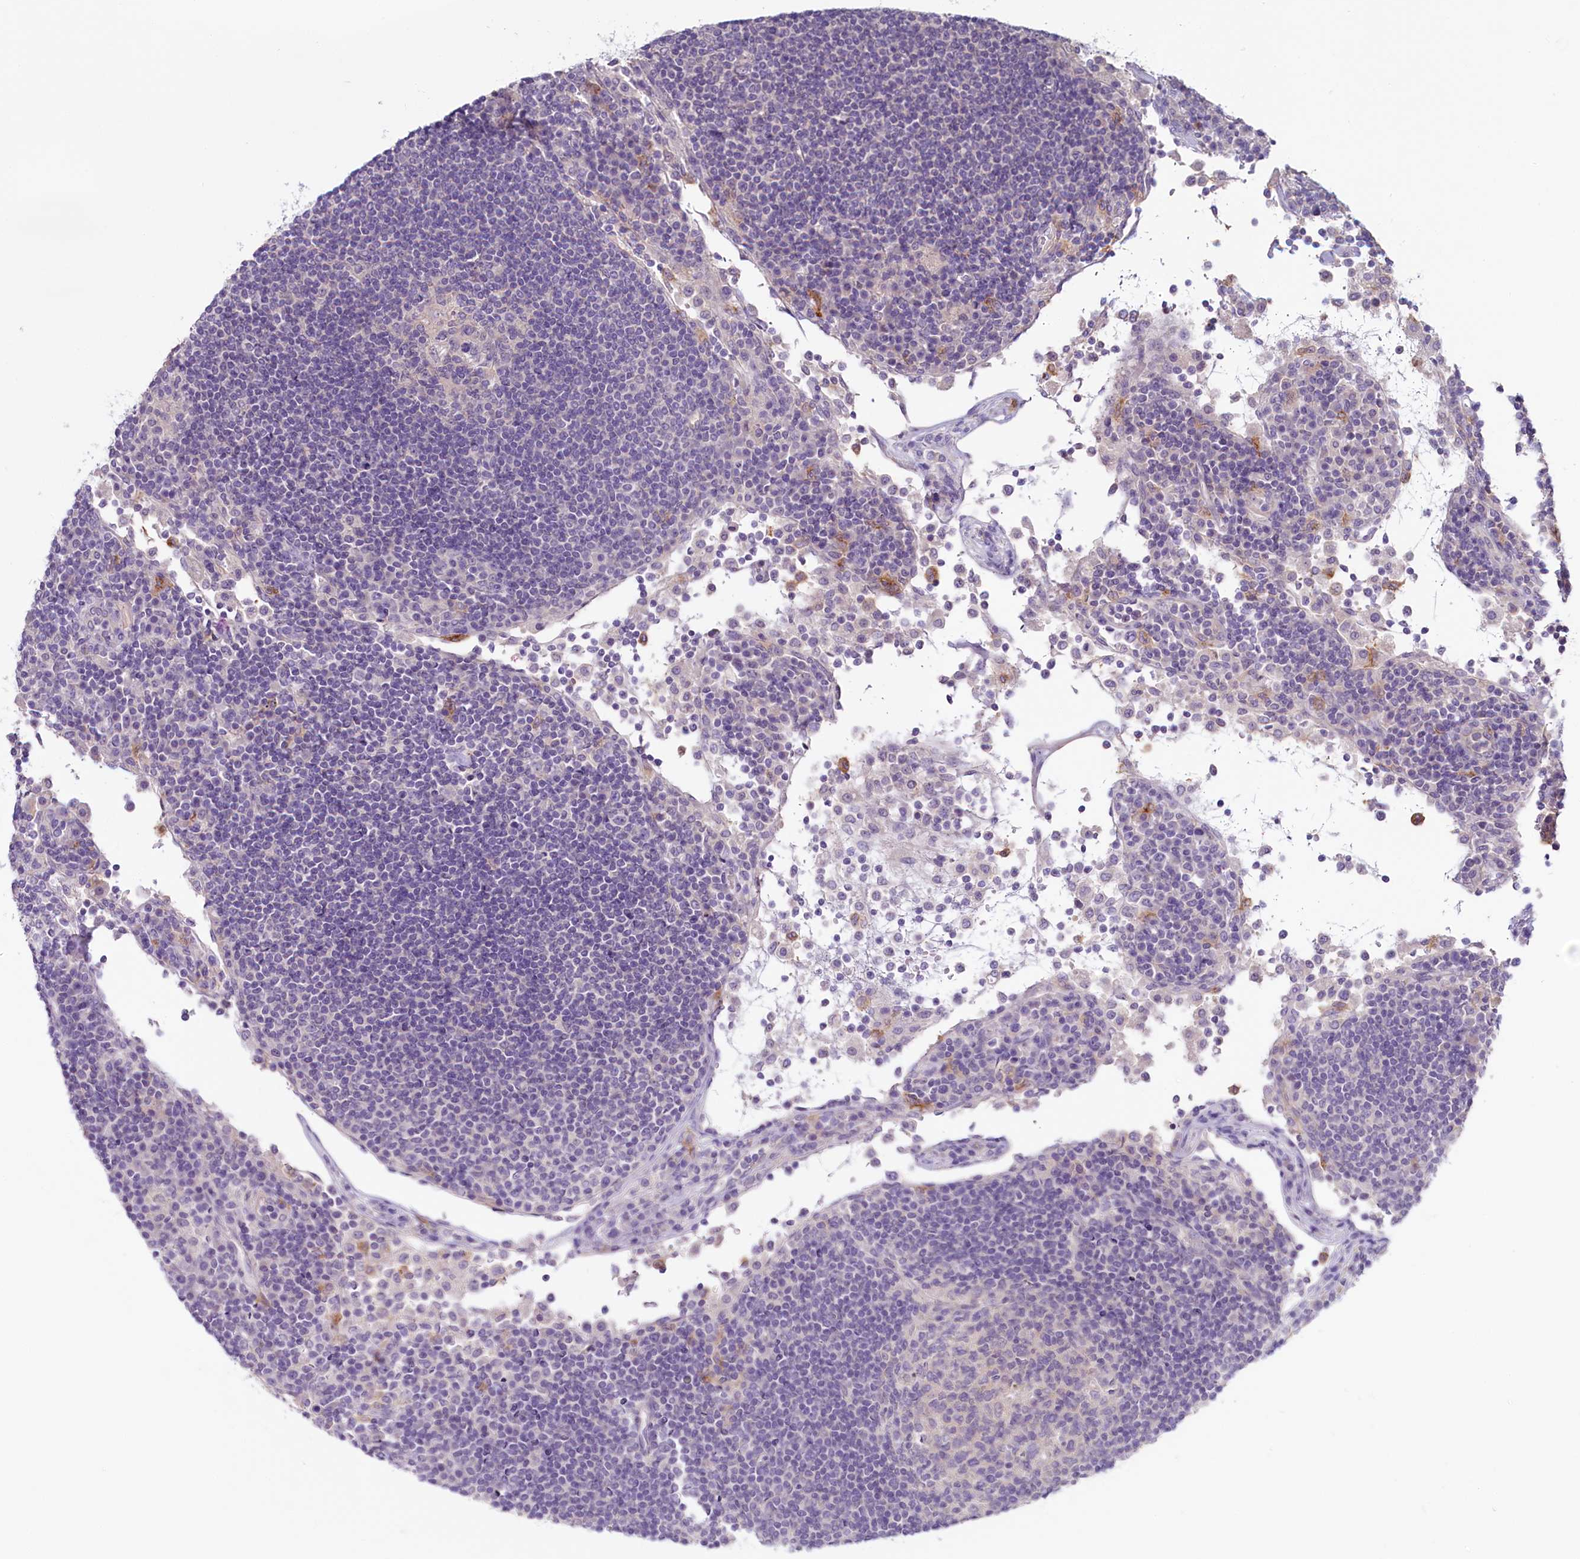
{"staining": {"intensity": "negative", "quantity": "none", "location": "none"}, "tissue": "lymph node", "cell_type": "Germinal center cells", "image_type": "normal", "snomed": [{"axis": "morphology", "description": "Normal tissue, NOS"}, {"axis": "topography", "description": "Lymph node"}], "caption": "Photomicrograph shows no significant protein expression in germinal center cells of normal lymph node.", "gene": "PDE6D", "patient": {"sex": "female", "age": 53}}